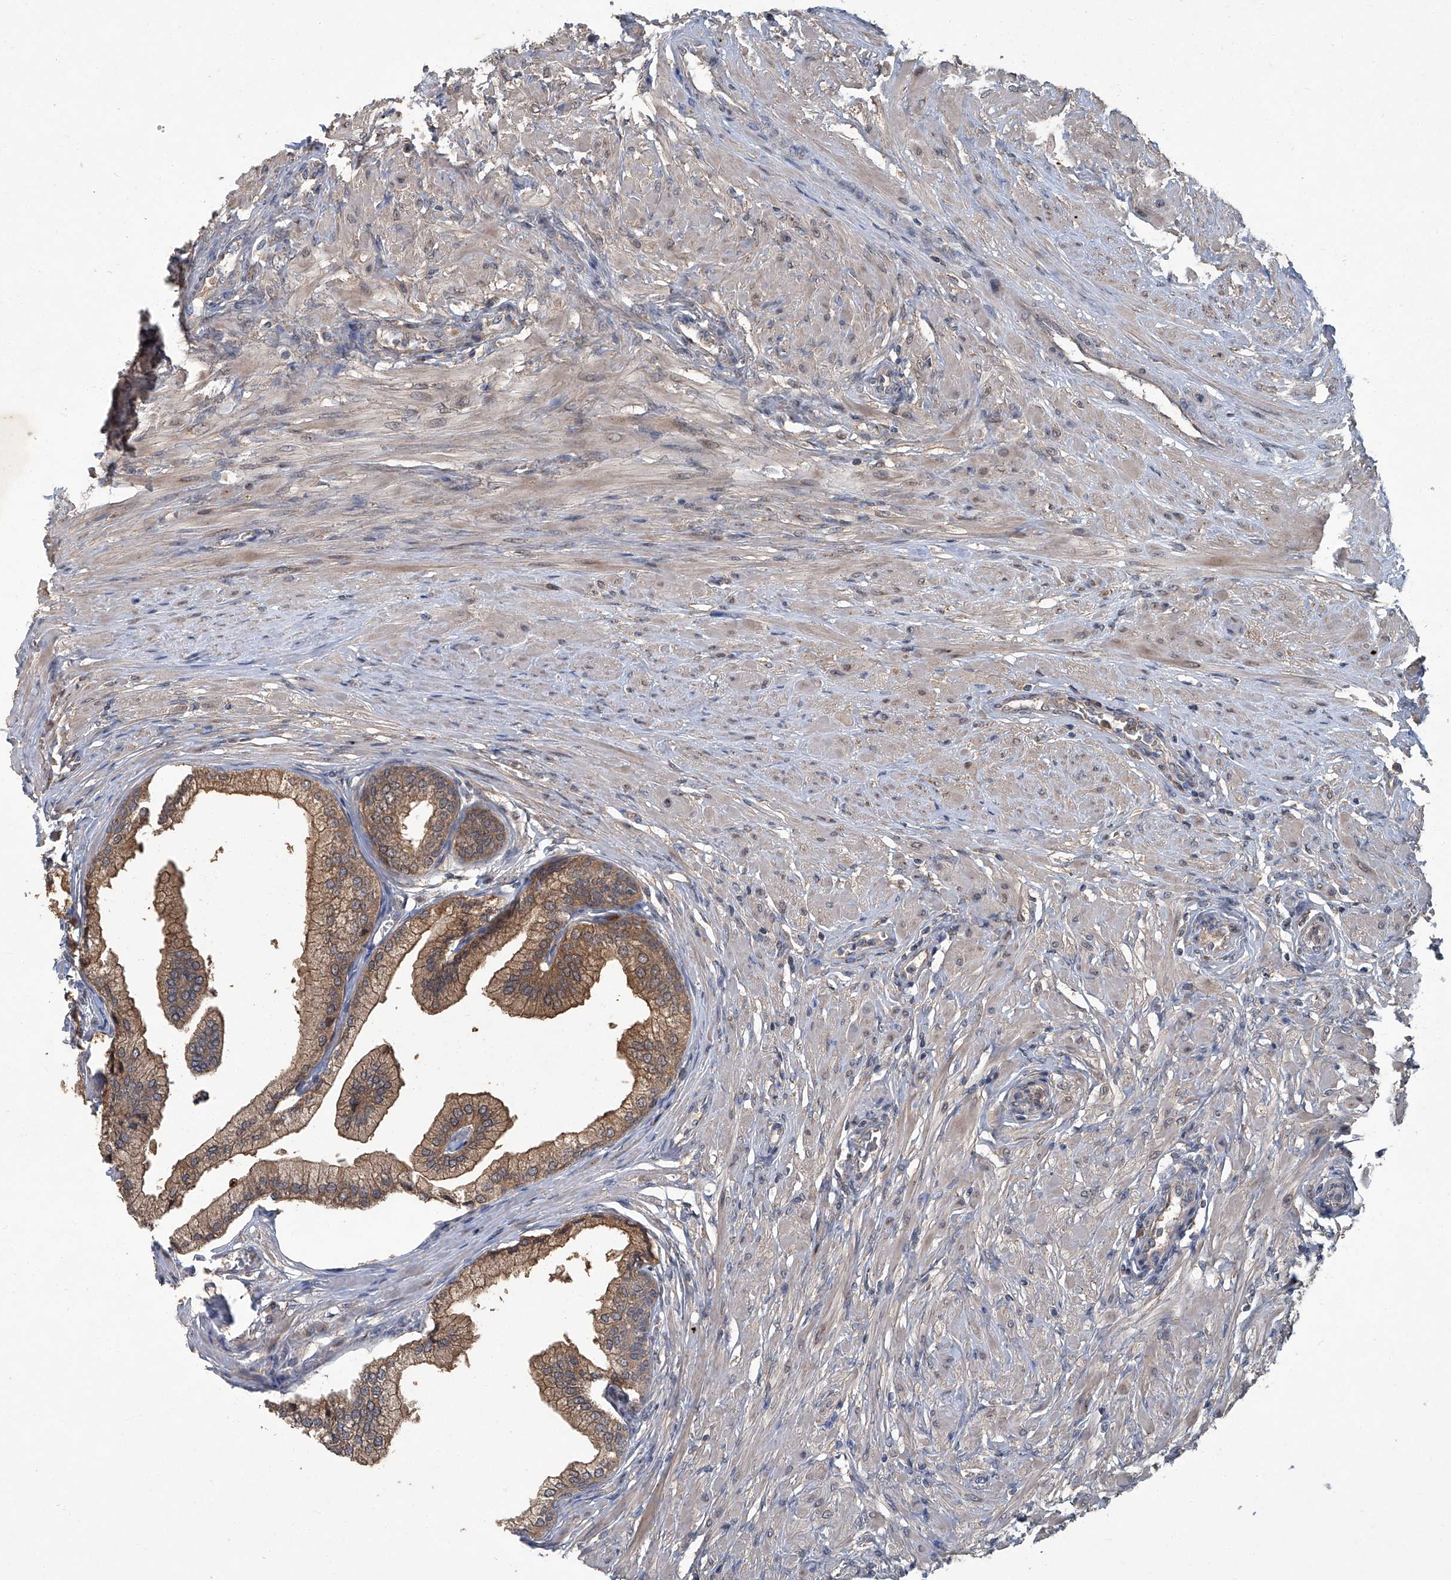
{"staining": {"intensity": "moderate", "quantity": ">75%", "location": "cytoplasmic/membranous"}, "tissue": "prostate", "cell_type": "Glandular cells", "image_type": "normal", "snomed": [{"axis": "morphology", "description": "Normal tissue, NOS"}, {"axis": "morphology", "description": "Urothelial carcinoma, Low grade"}, {"axis": "topography", "description": "Urinary bladder"}, {"axis": "topography", "description": "Prostate"}], "caption": "This is an image of immunohistochemistry (IHC) staining of unremarkable prostate, which shows moderate staining in the cytoplasmic/membranous of glandular cells.", "gene": "ANKRD34A", "patient": {"sex": "male", "age": 60}}